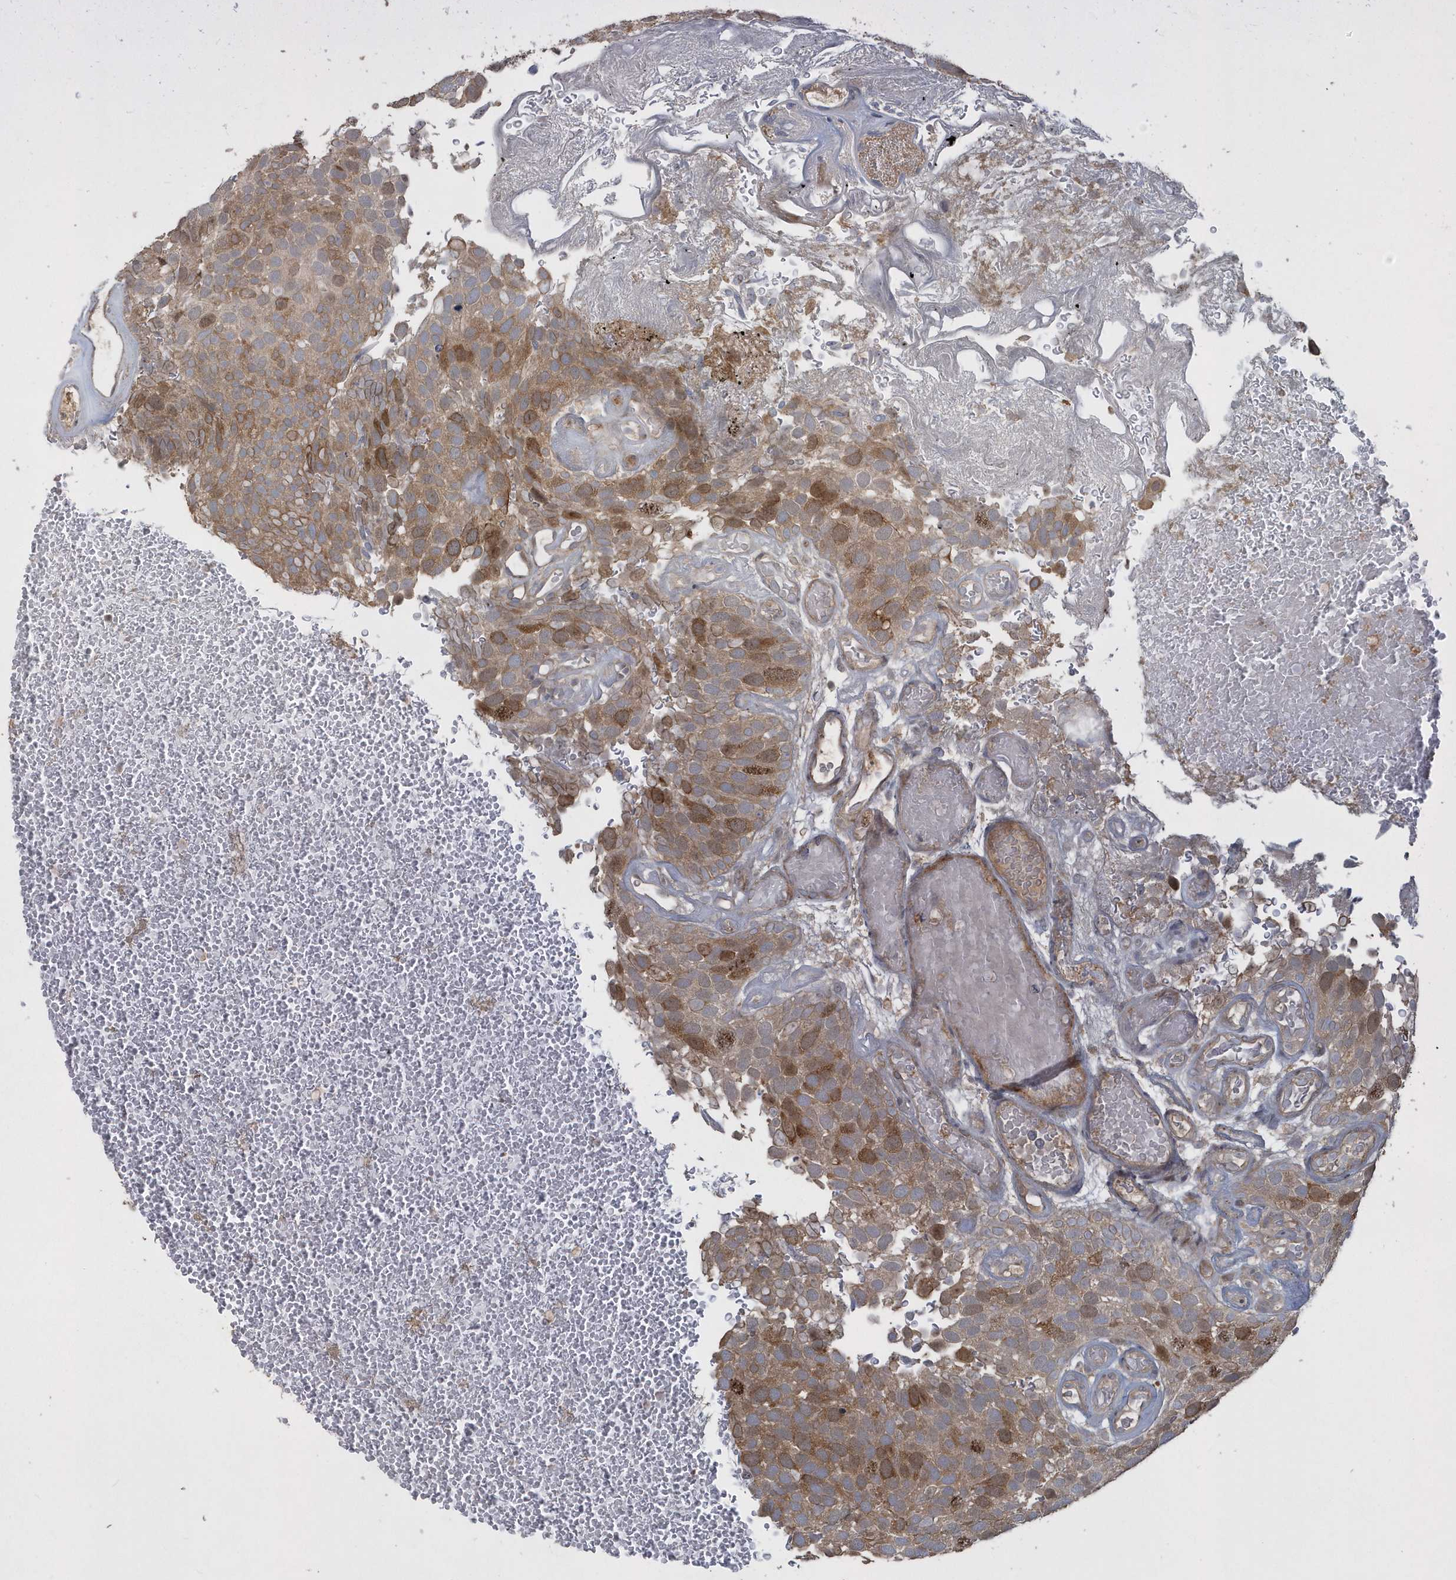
{"staining": {"intensity": "moderate", "quantity": "25%-75%", "location": "cytoplasmic/membranous,nuclear"}, "tissue": "urothelial cancer", "cell_type": "Tumor cells", "image_type": "cancer", "snomed": [{"axis": "morphology", "description": "Urothelial carcinoma, Low grade"}, {"axis": "topography", "description": "Urinary bladder"}], "caption": "Human urothelial cancer stained with a protein marker exhibits moderate staining in tumor cells.", "gene": "TRAIP", "patient": {"sex": "male", "age": 78}}